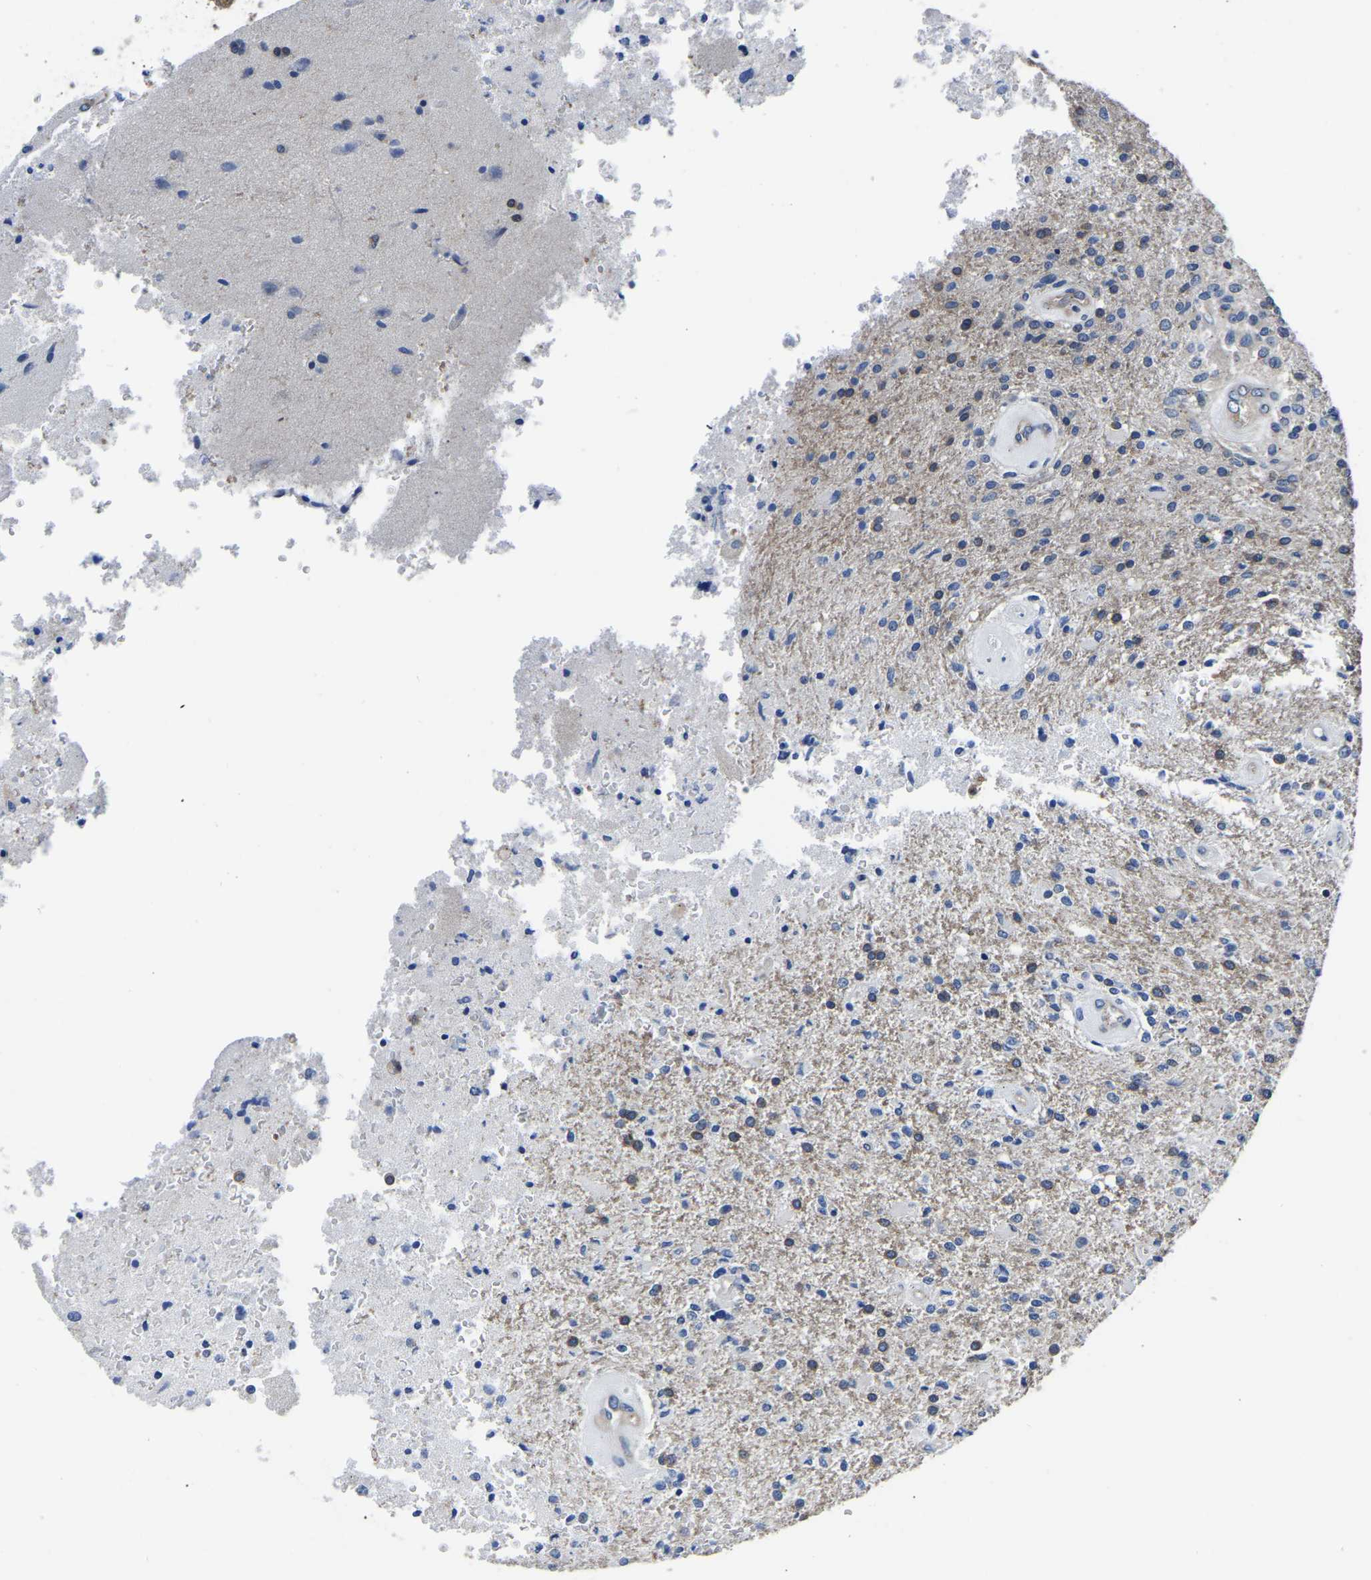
{"staining": {"intensity": "weak", "quantity": ">75%", "location": "cytoplasmic/membranous"}, "tissue": "glioma", "cell_type": "Tumor cells", "image_type": "cancer", "snomed": [{"axis": "morphology", "description": "Normal tissue, NOS"}, {"axis": "morphology", "description": "Glioma, malignant, High grade"}, {"axis": "topography", "description": "Cerebral cortex"}], "caption": "This histopathology image shows IHC staining of glioma, with low weak cytoplasmic/membranous positivity in approximately >75% of tumor cells.", "gene": "TFG", "patient": {"sex": "male", "age": 77}}